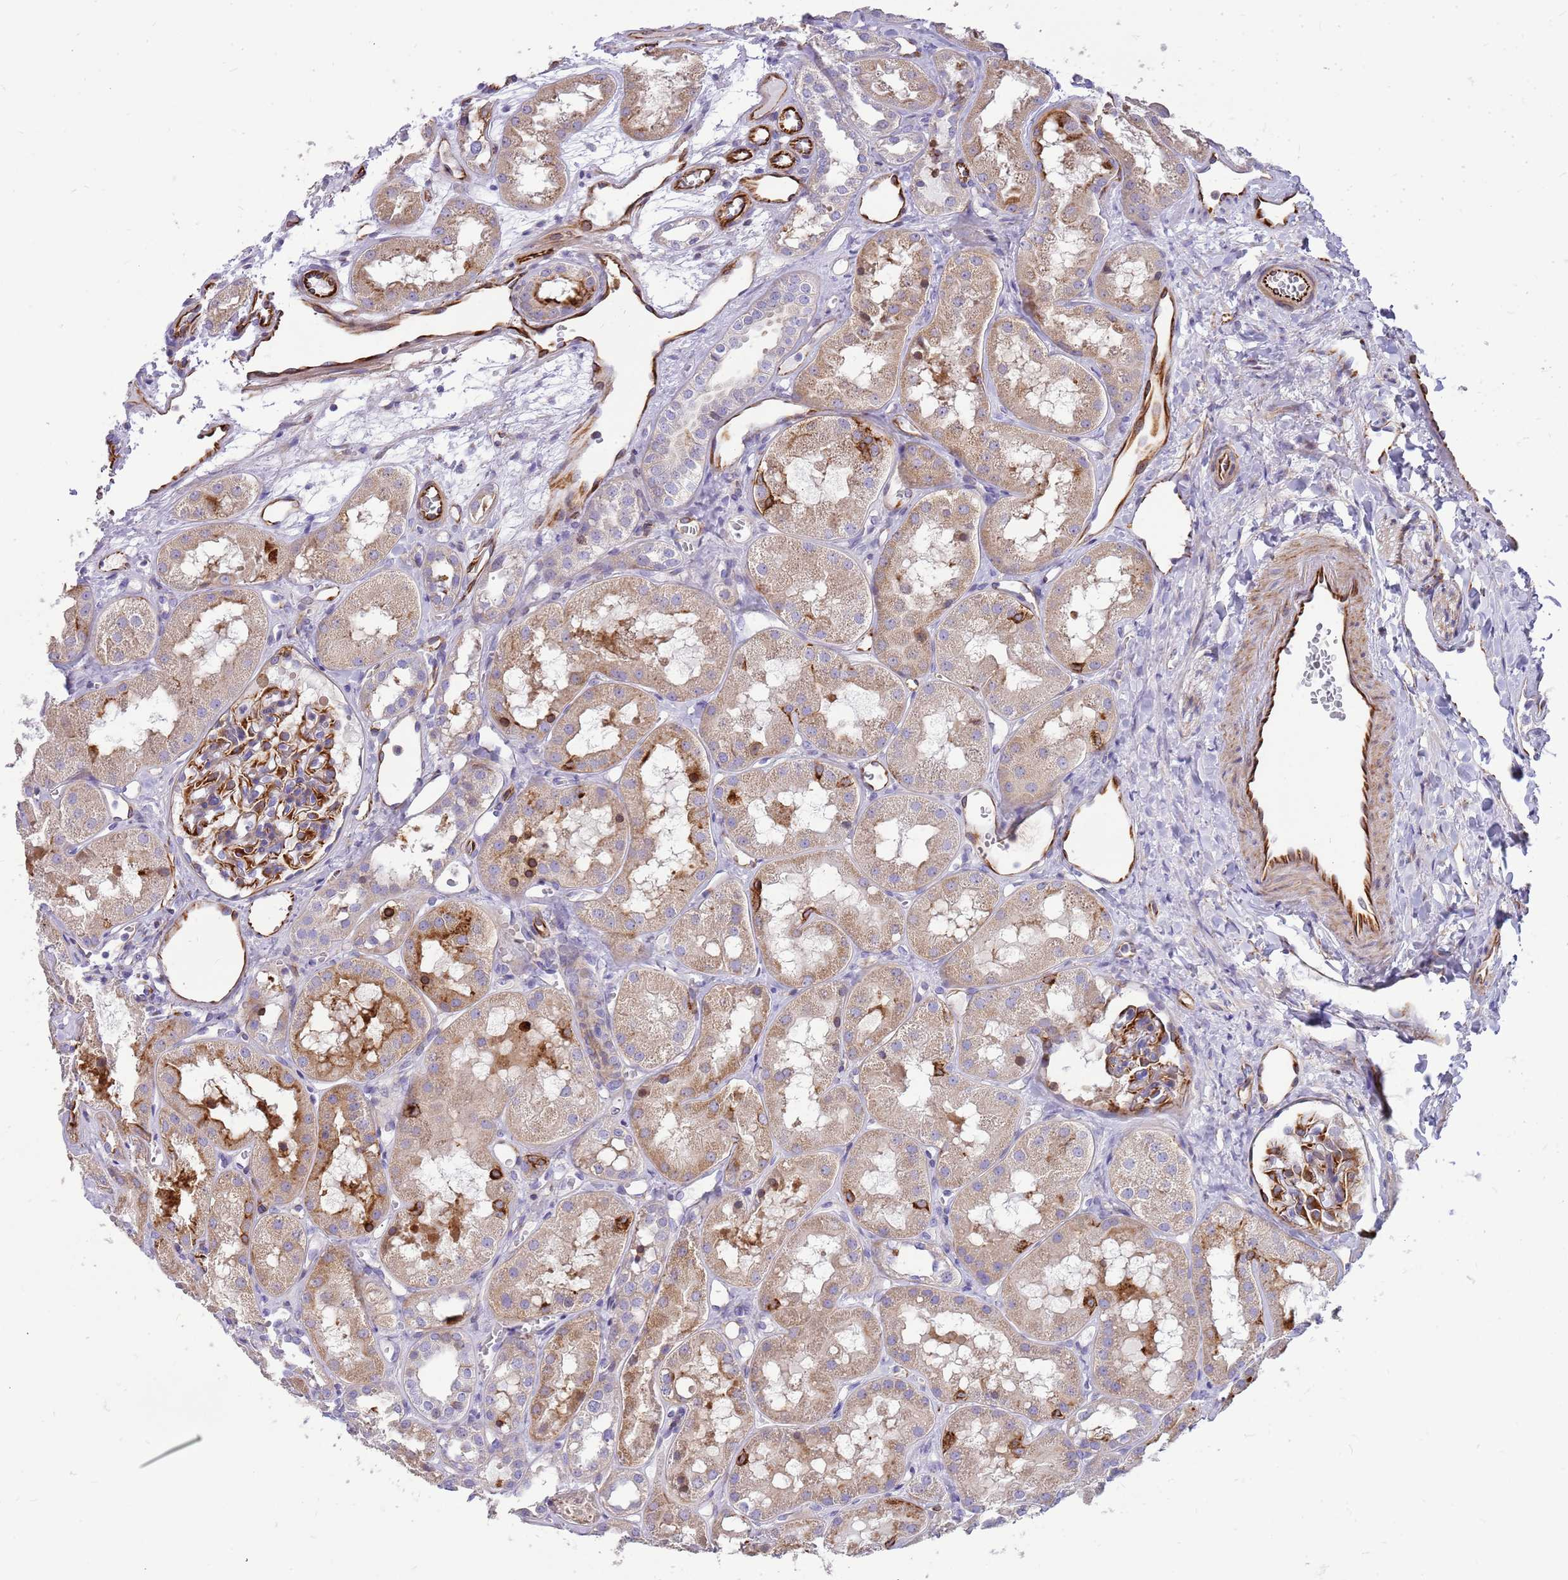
{"staining": {"intensity": "moderate", "quantity": "<25%", "location": "cytoplasmic/membranous"}, "tissue": "kidney", "cell_type": "Cells in glomeruli", "image_type": "normal", "snomed": [{"axis": "morphology", "description": "Normal tissue, NOS"}, {"axis": "topography", "description": "Kidney"}], "caption": "Protein expression analysis of benign kidney shows moderate cytoplasmic/membranous expression in approximately <25% of cells in glomeruli. (DAB (3,3'-diaminobenzidine) IHC with brightfield microscopy, high magnification).", "gene": "ZDHHC1", "patient": {"sex": "male", "age": 16}}